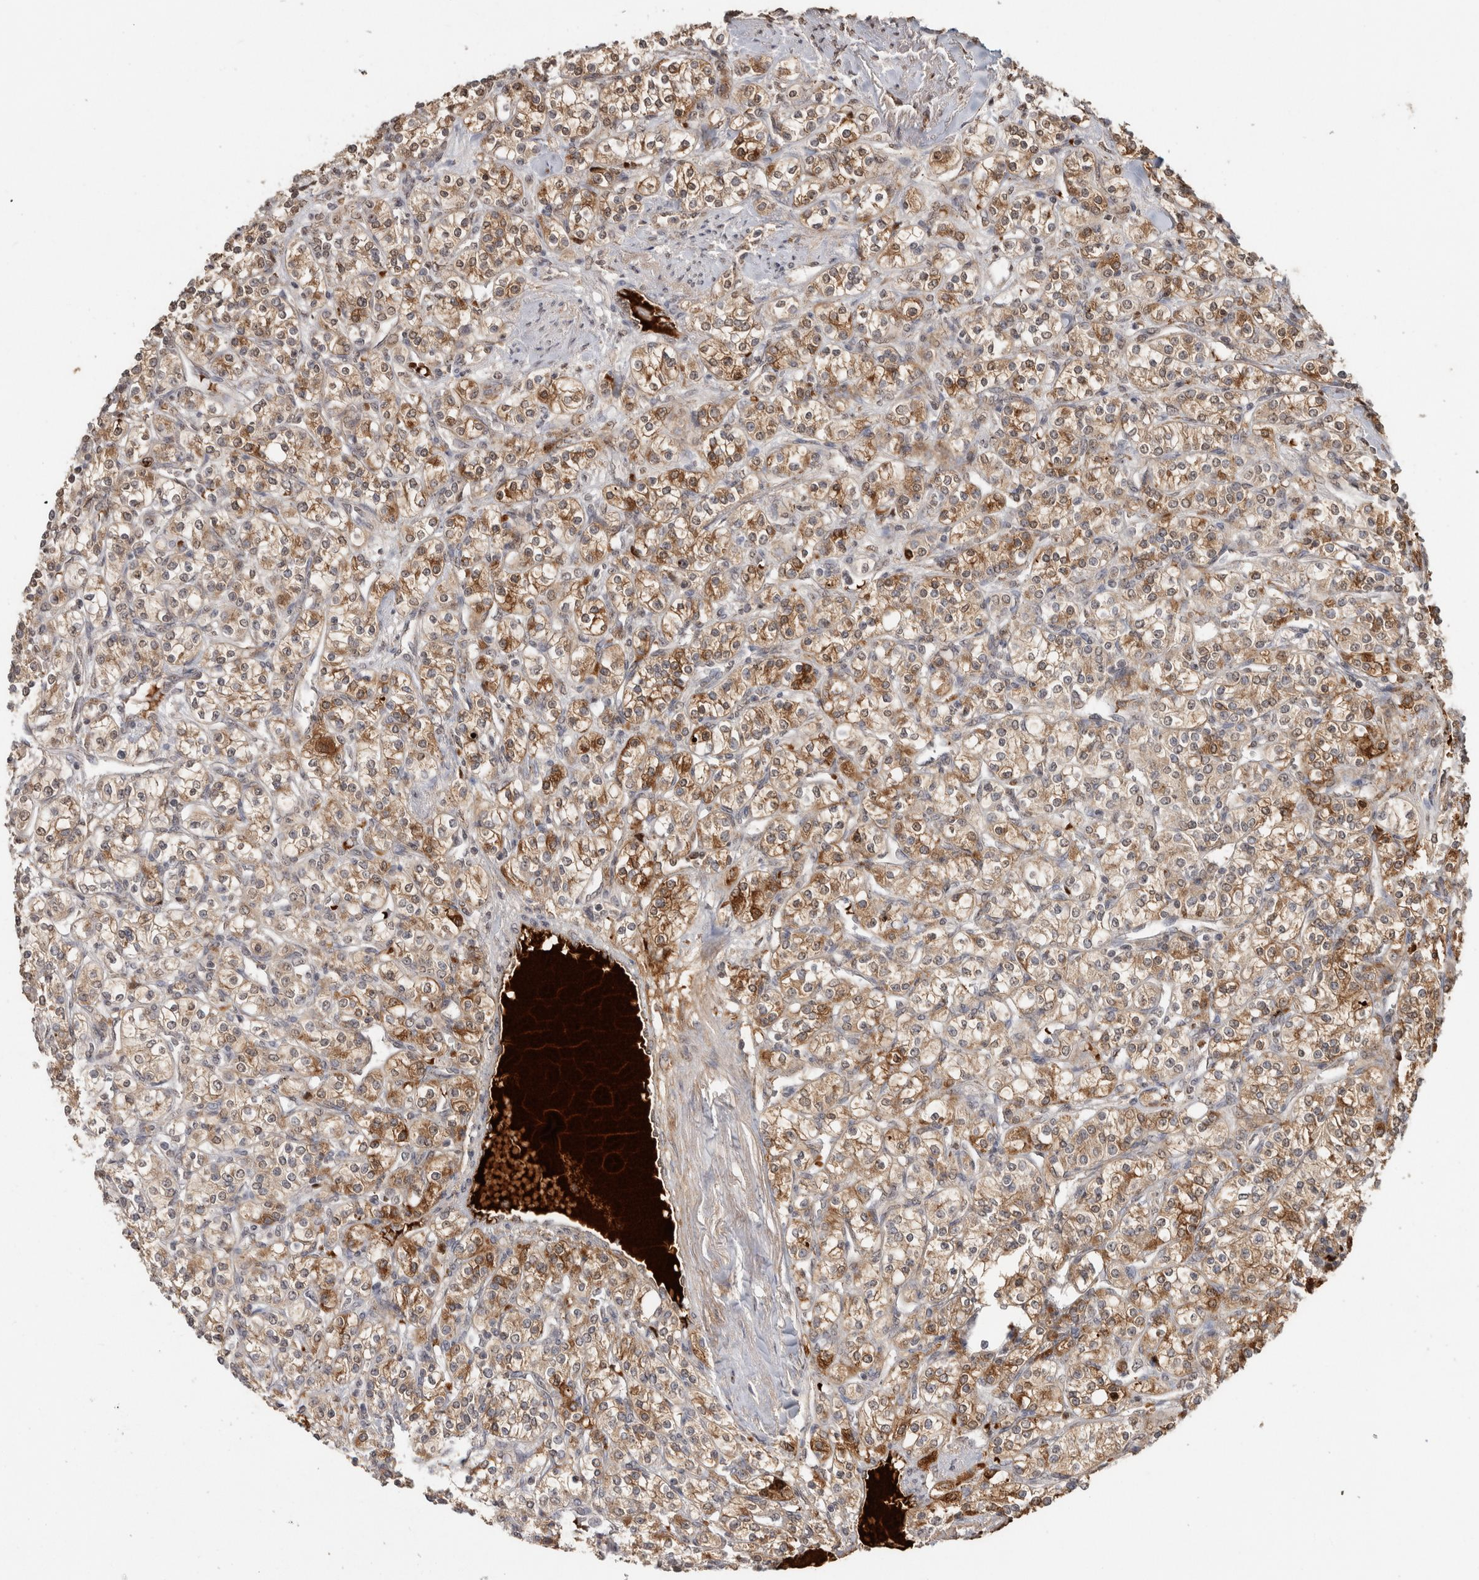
{"staining": {"intensity": "moderate", "quantity": ">75%", "location": "cytoplasmic/membranous"}, "tissue": "renal cancer", "cell_type": "Tumor cells", "image_type": "cancer", "snomed": [{"axis": "morphology", "description": "Adenocarcinoma, NOS"}, {"axis": "topography", "description": "Kidney"}], "caption": "Renal cancer (adenocarcinoma) was stained to show a protein in brown. There is medium levels of moderate cytoplasmic/membranous staining in approximately >75% of tumor cells.", "gene": "FAM3A", "patient": {"sex": "male", "age": 77}}